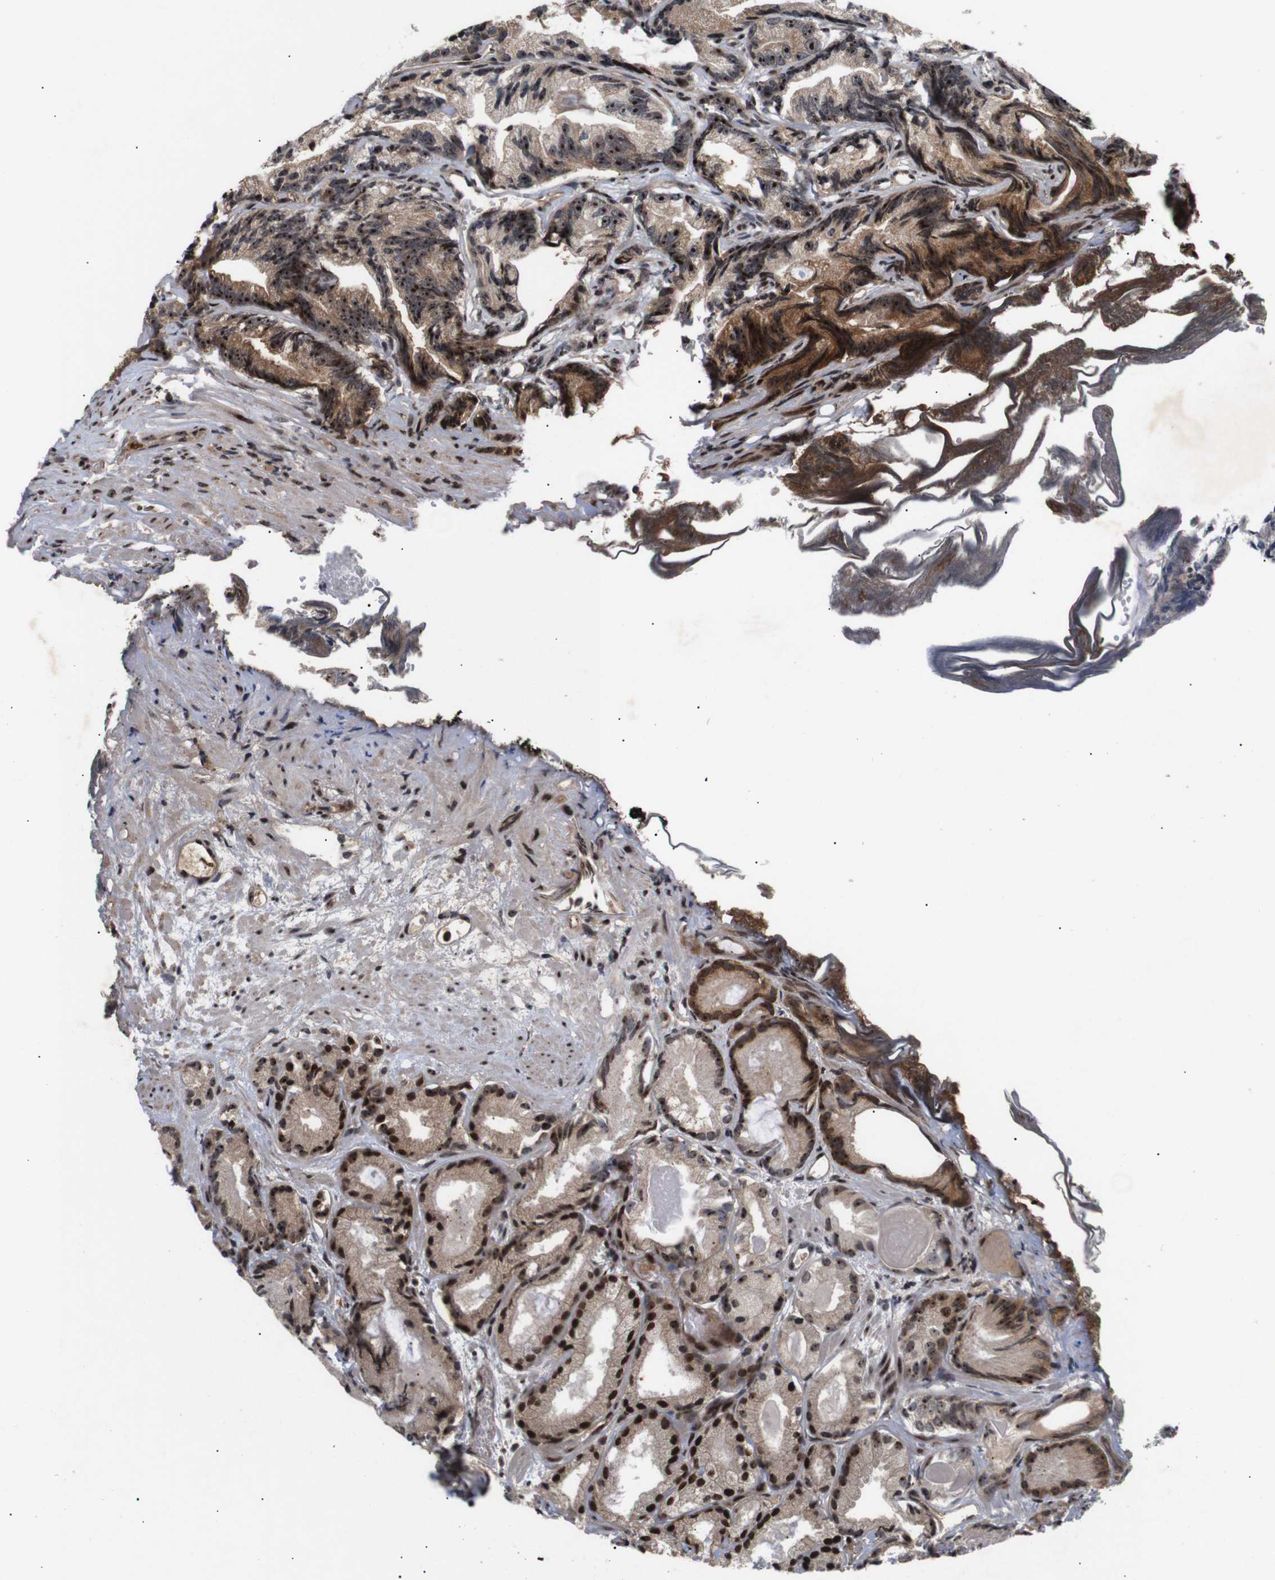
{"staining": {"intensity": "strong", "quantity": ">75%", "location": "cytoplasmic/membranous,nuclear"}, "tissue": "prostate cancer", "cell_type": "Tumor cells", "image_type": "cancer", "snomed": [{"axis": "morphology", "description": "Adenocarcinoma, Low grade"}, {"axis": "topography", "description": "Prostate"}], "caption": "The micrograph exhibits staining of prostate cancer (low-grade adenocarcinoma), revealing strong cytoplasmic/membranous and nuclear protein expression (brown color) within tumor cells.", "gene": "KIF23", "patient": {"sex": "male", "age": 89}}